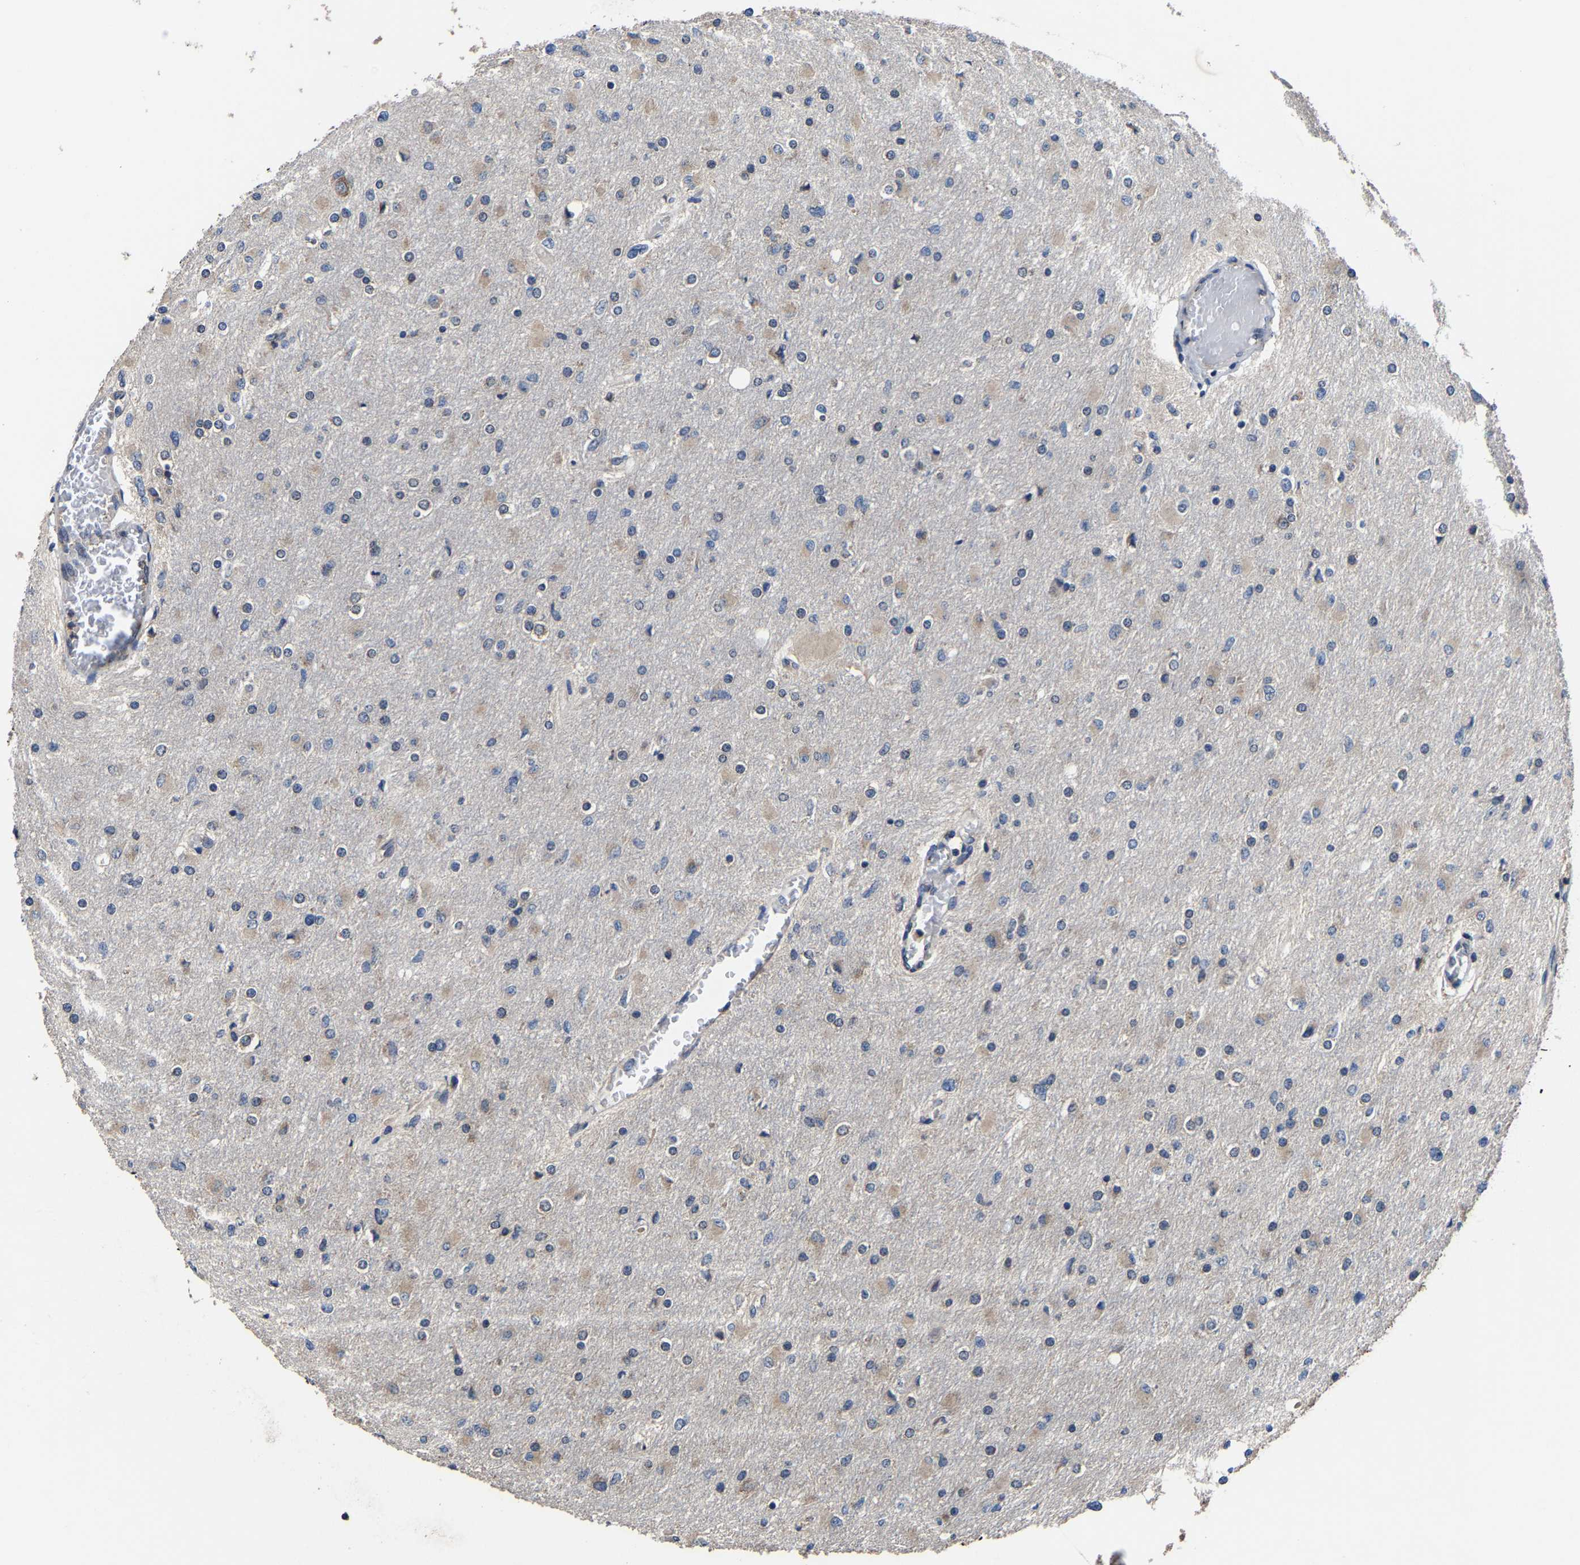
{"staining": {"intensity": "weak", "quantity": "<25%", "location": "cytoplasmic/membranous"}, "tissue": "glioma", "cell_type": "Tumor cells", "image_type": "cancer", "snomed": [{"axis": "morphology", "description": "Glioma, malignant, High grade"}, {"axis": "topography", "description": "Cerebral cortex"}], "caption": "Malignant glioma (high-grade) was stained to show a protein in brown. There is no significant positivity in tumor cells. (Brightfield microscopy of DAB (3,3'-diaminobenzidine) immunohistochemistry (IHC) at high magnification).", "gene": "EBAG9", "patient": {"sex": "female", "age": 36}}